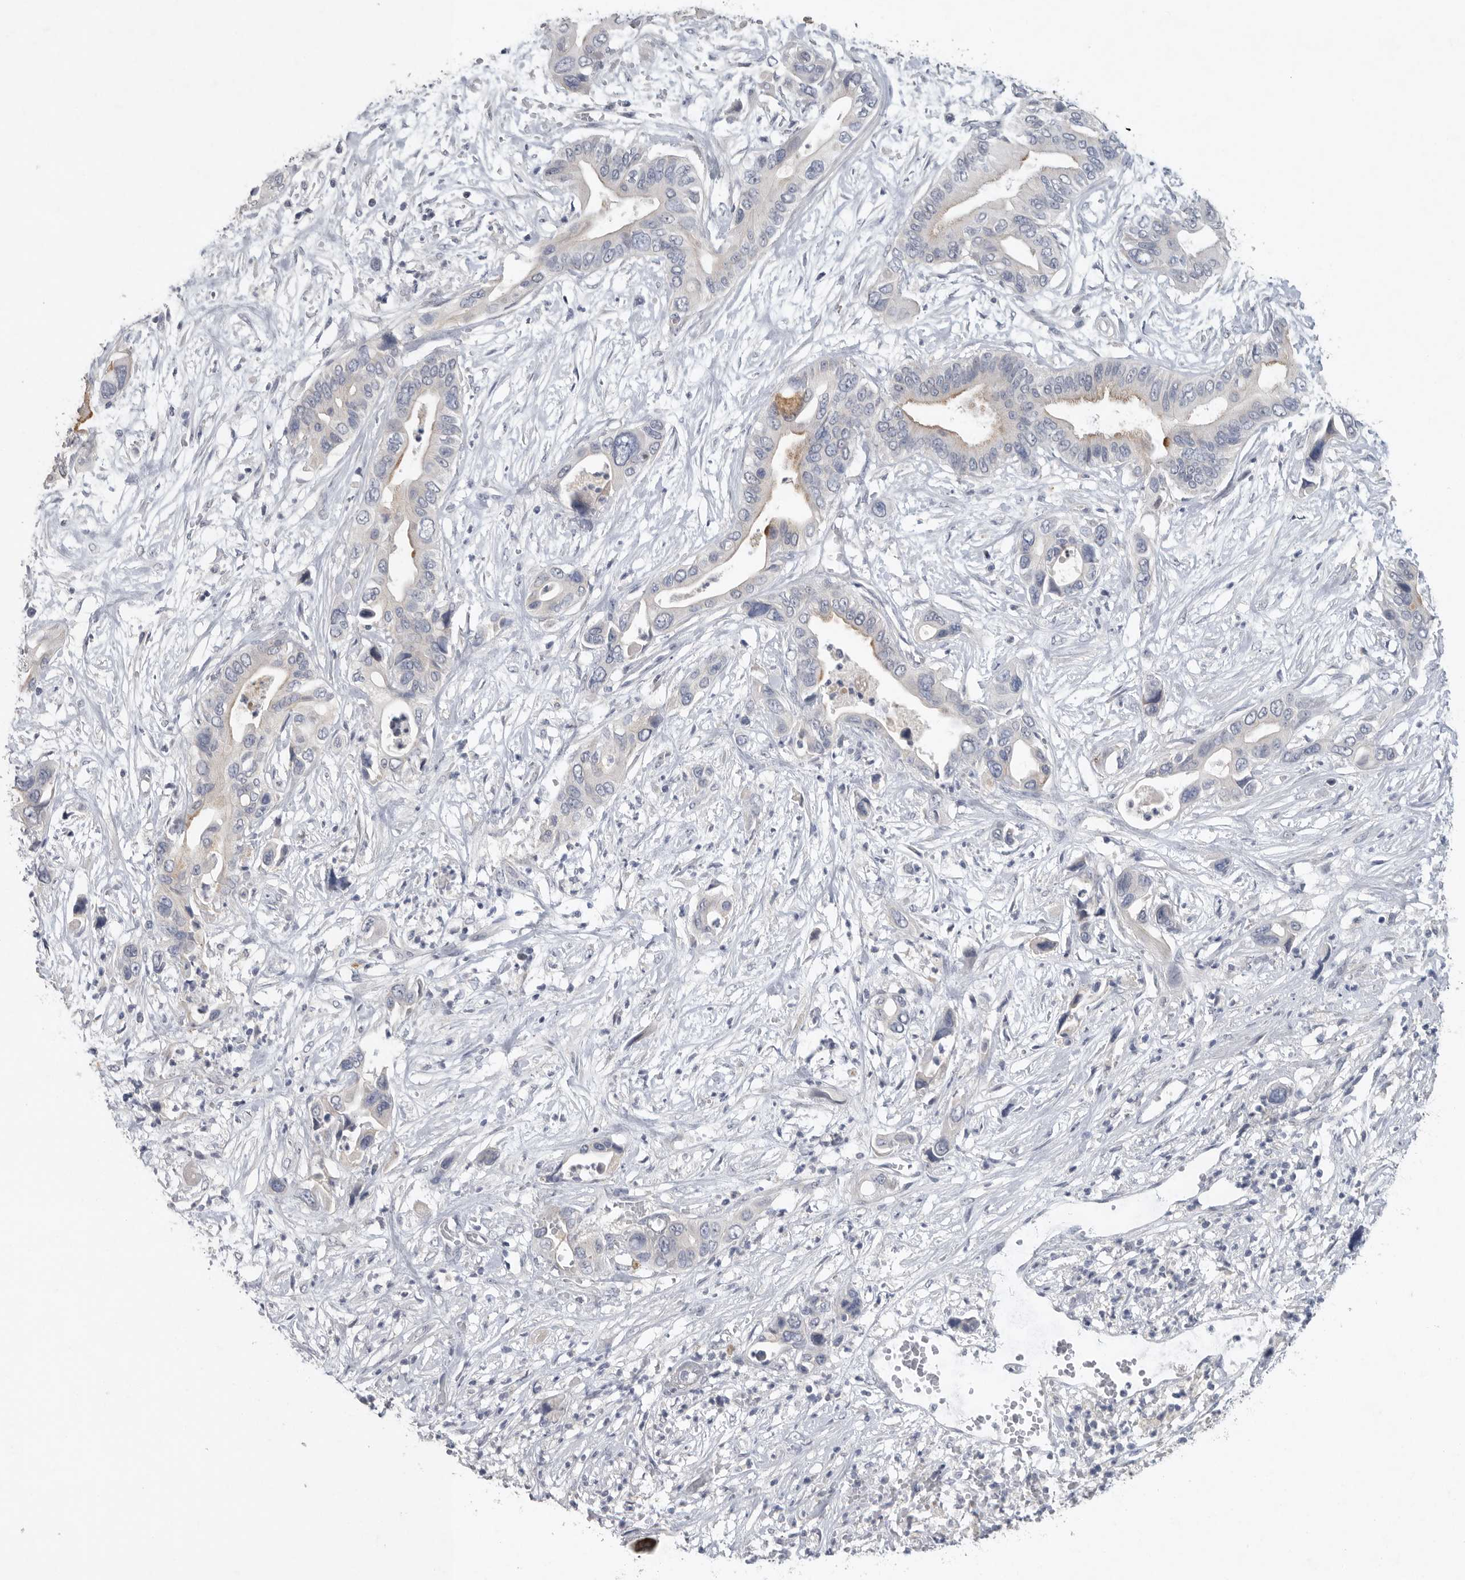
{"staining": {"intensity": "moderate", "quantity": "<25%", "location": "cytoplasmic/membranous"}, "tissue": "pancreatic cancer", "cell_type": "Tumor cells", "image_type": "cancer", "snomed": [{"axis": "morphology", "description": "Adenocarcinoma, NOS"}, {"axis": "topography", "description": "Pancreas"}], "caption": "The micrograph exhibits staining of adenocarcinoma (pancreatic), revealing moderate cytoplasmic/membranous protein staining (brown color) within tumor cells.", "gene": "REG4", "patient": {"sex": "male", "age": 66}}